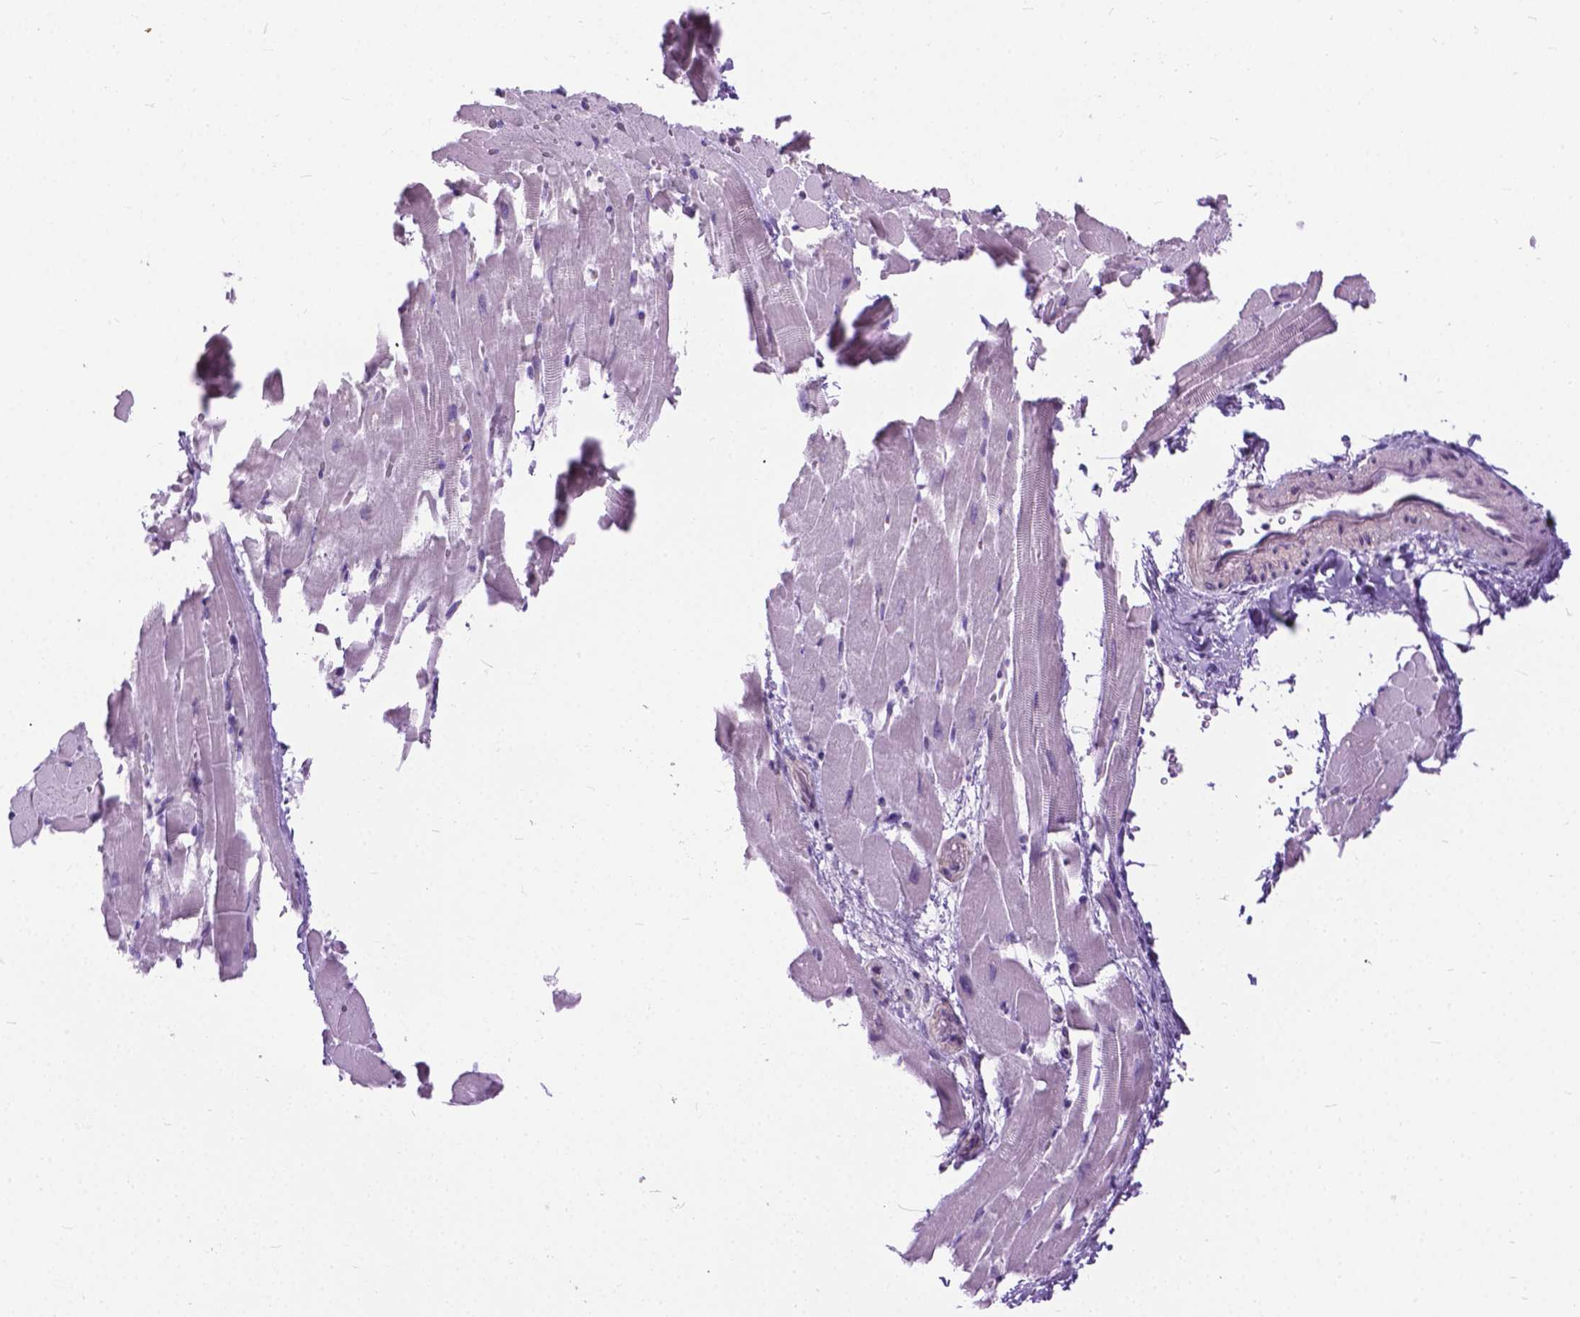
{"staining": {"intensity": "negative", "quantity": "none", "location": "none"}, "tissue": "heart muscle", "cell_type": "Cardiomyocytes", "image_type": "normal", "snomed": [{"axis": "morphology", "description": "Normal tissue, NOS"}, {"axis": "topography", "description": "Heart"}], "caption": "IHC photomicrograph of normal heart muscle: heart muscle stained with DAB demonstrates no significant protein positivity in cardiomyocytes.", "gene": "APCDD1L", "patient": {"sex": "male", "age": 37}}